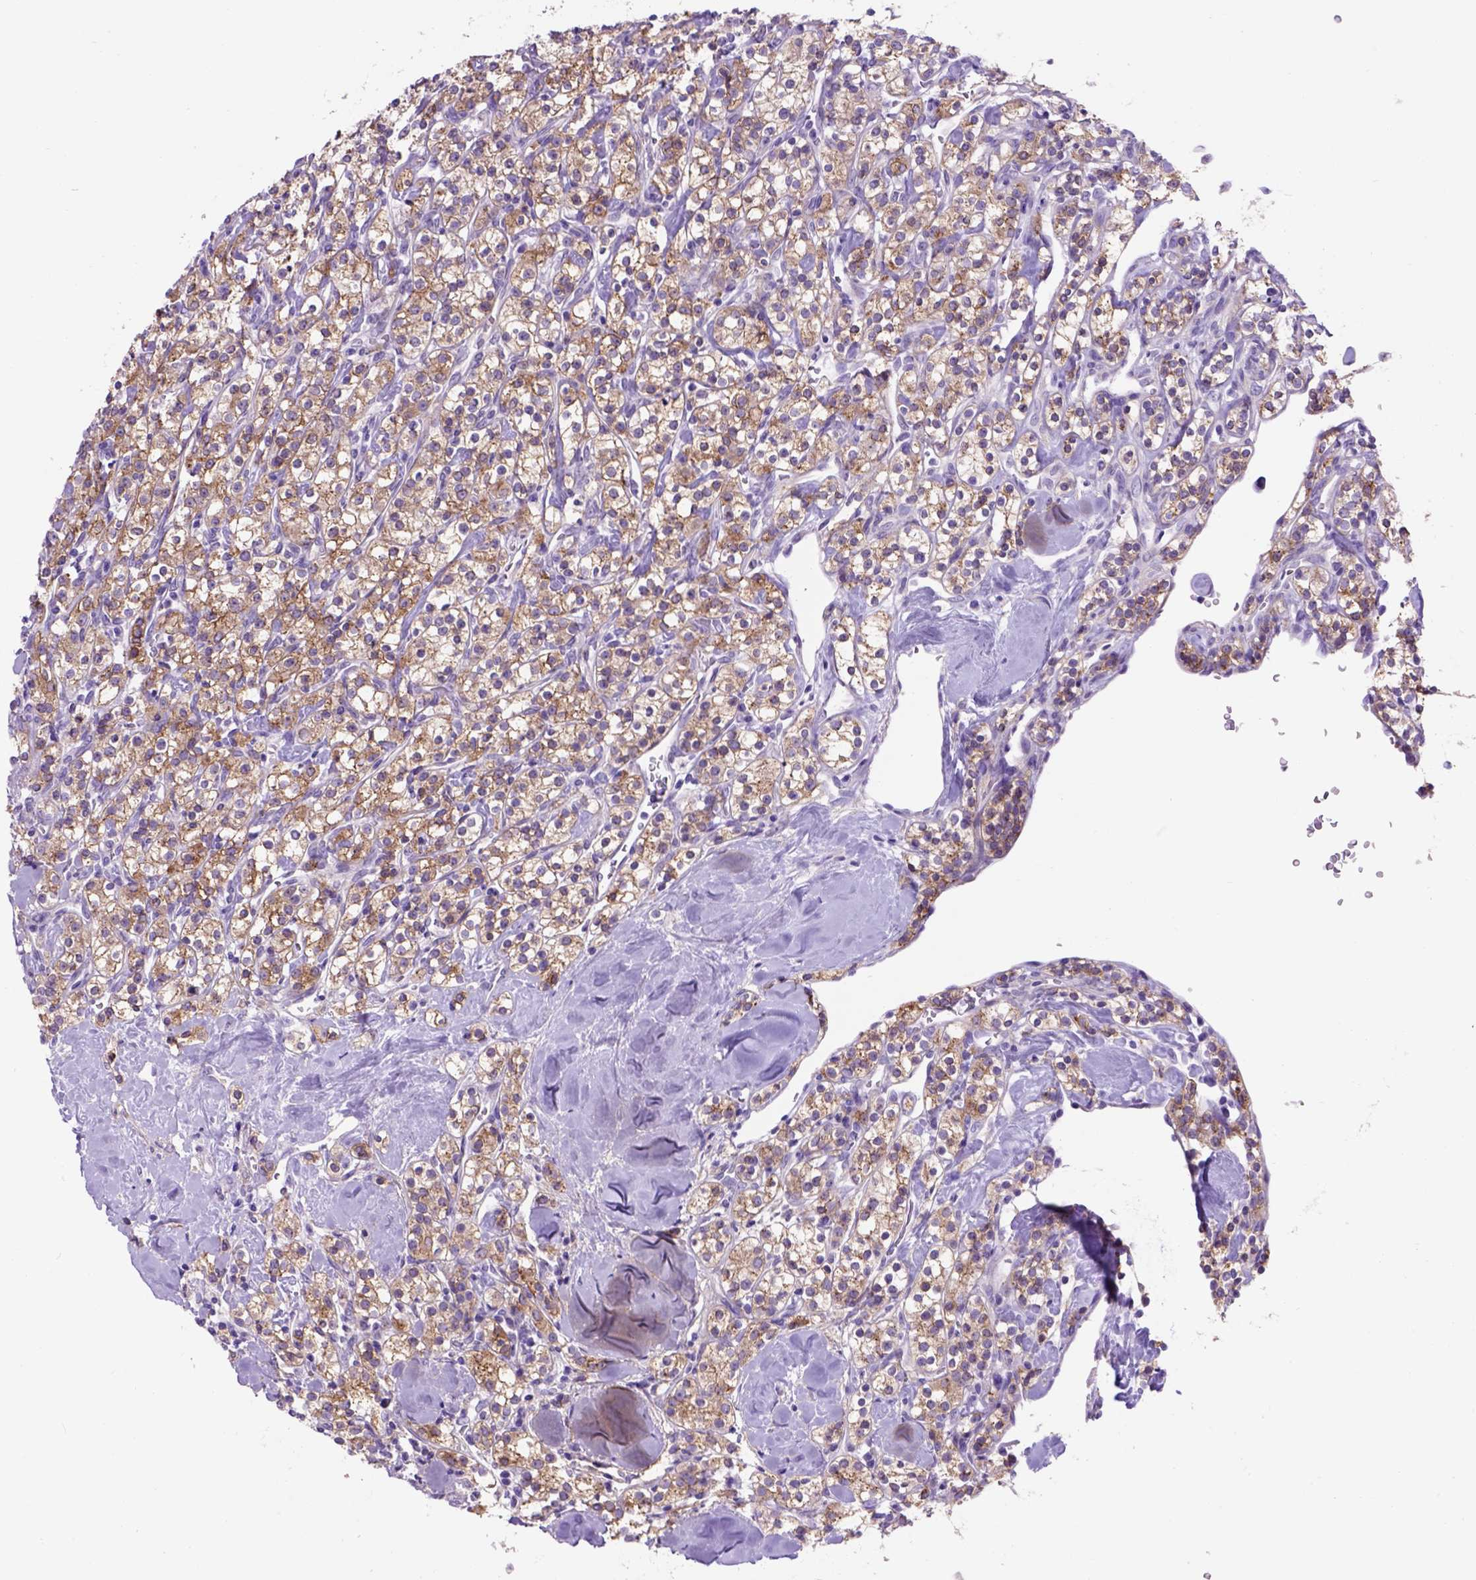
{"staining": {"intensity": "weak", "quantity": ">75%", "location": "cytoplasmic/membranous"}, "tissue": "renal cancer", "cell_type": "Tumor cells", "image_type": "cancer", "snomed": [{"axis": "morphology", "description": "Adenocarcinoma, NOS"}, {"axis": "topography", "description": "Kidney"}], "caption": "This histopathology image exhibits IHC staining of human adenocarcinoma (renal), with low weak cytoplasmic/membranous expression in approximately >75% of tumor cells.", "gene": "EGFR", "patient": {"sex": "male", "age": 77}}